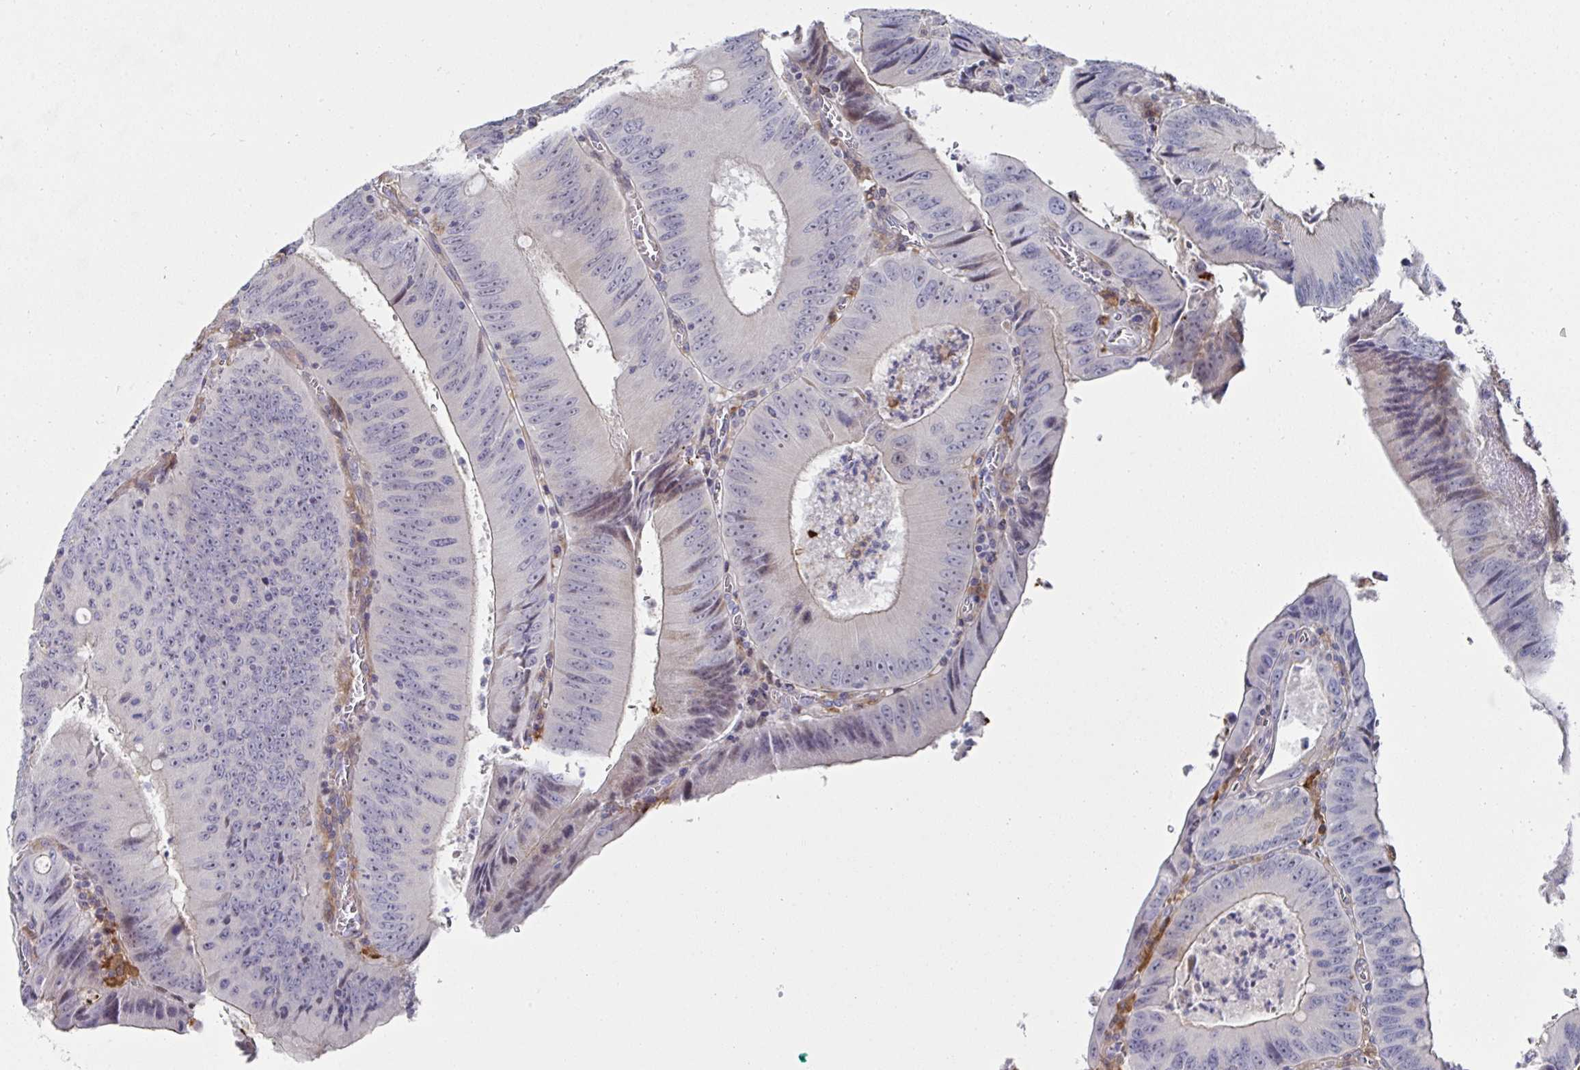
{"staining": {"intensity": "weak", "quantity": "<25%", "location": "cytoplasmic/membranous"}, "tissue": "colorectal cancer", "cell_type": "Tumor cells", "image_type": "cancer", "snomed": [{"axis": "morphology", "description": "Adenocarcinoma, NOS"}, {"axis": "topography", "description": "Rectum"}], "caption": "Tumor cells are negative for protein expression in human adenocarcinoma (colorectal).", "gene": "FBXL13", "patient": {"sex": "female", "age": 72}}